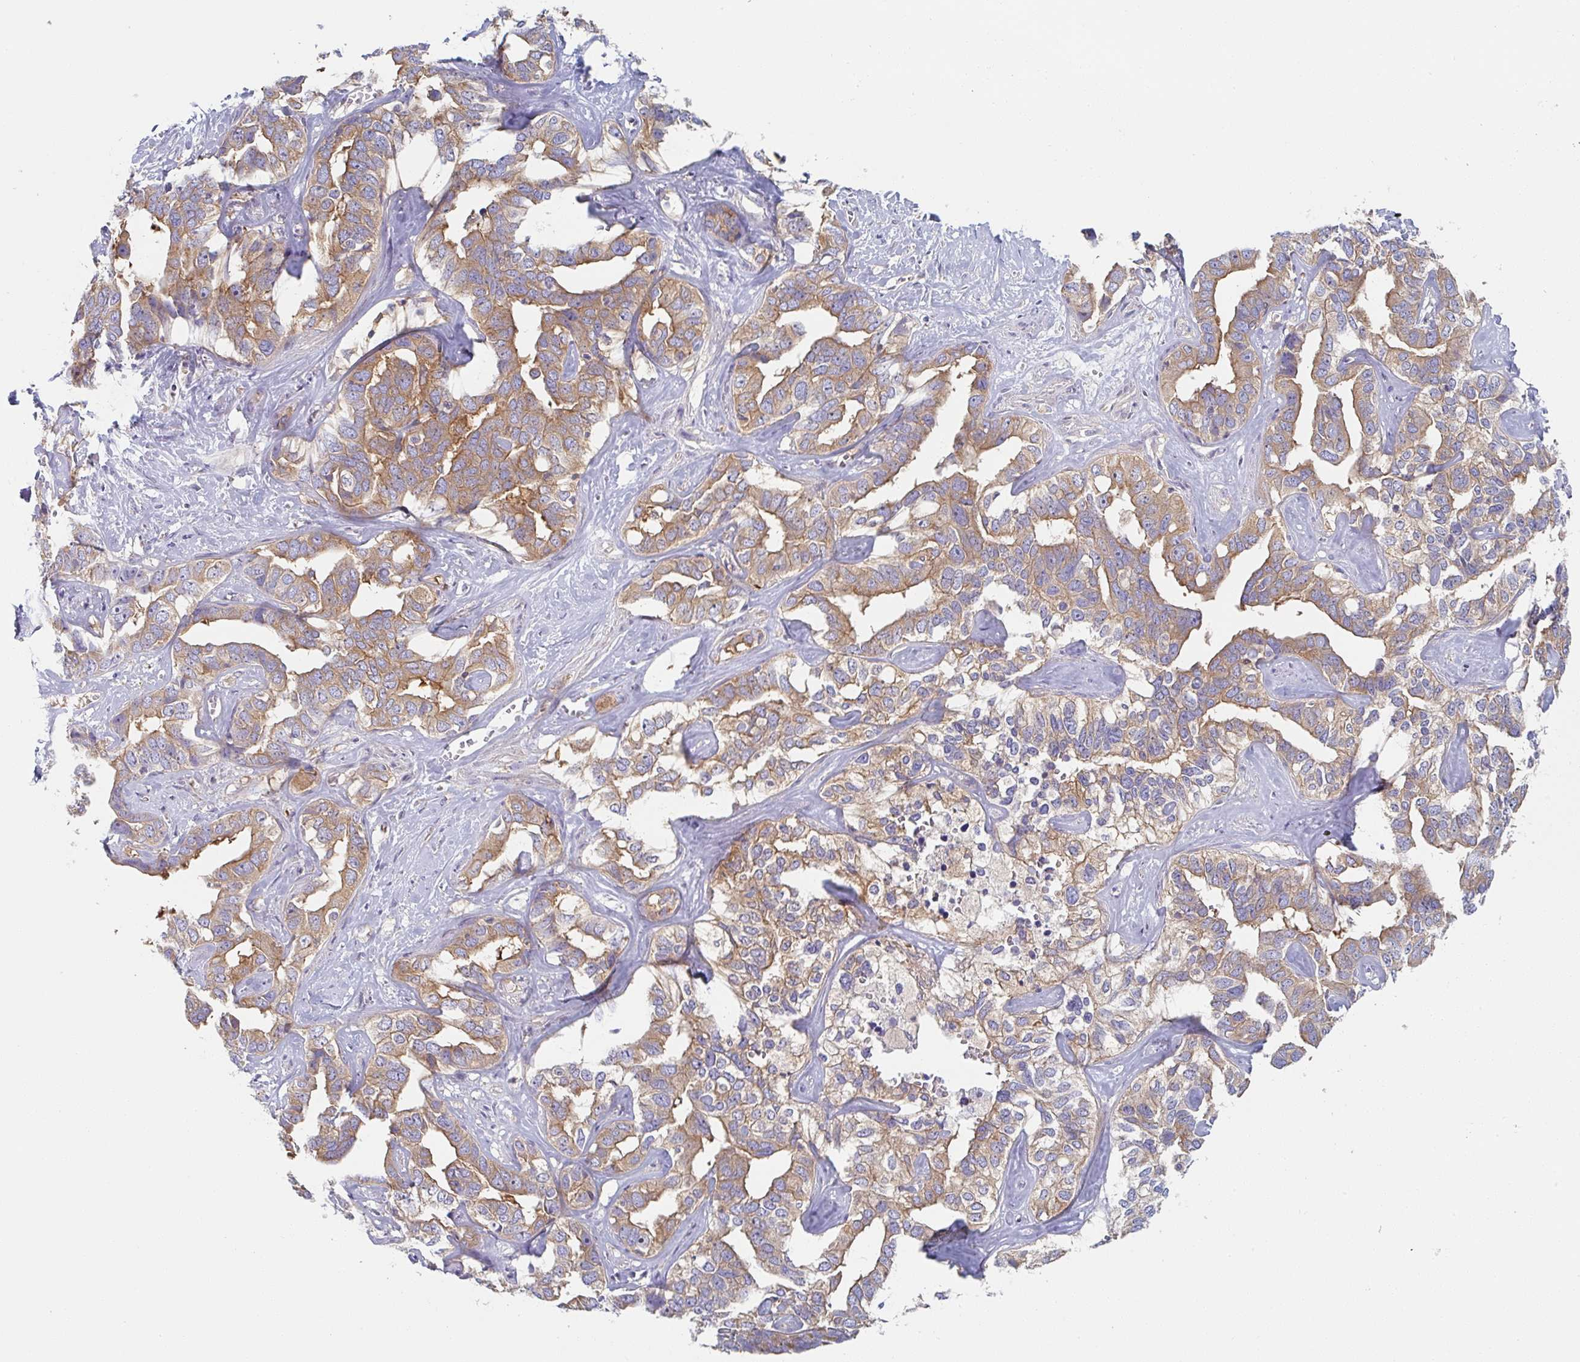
{"staining": {"intensity": "moderate", "quantity": ">75%", "location": "cytoplasmic/membranous"}, "tissue": "liver cancer", "cell_type": "Tumor cells", "image_type": "cancer", "snomed": [{"axis": "morphology", "description": "Cholangiocarcinoma"}, {"axis": "topography", "description": "Liver"}], "caption": "There is medium levels of moderate cytoplasmic/membranous positivity in tumor cells of liver cancer (cholangiocarcinoma), as demonstrated by immunohistochemical staining (brown color).", "gene": "AMPD2", "patient": {"sex": "male", "age": 59}}